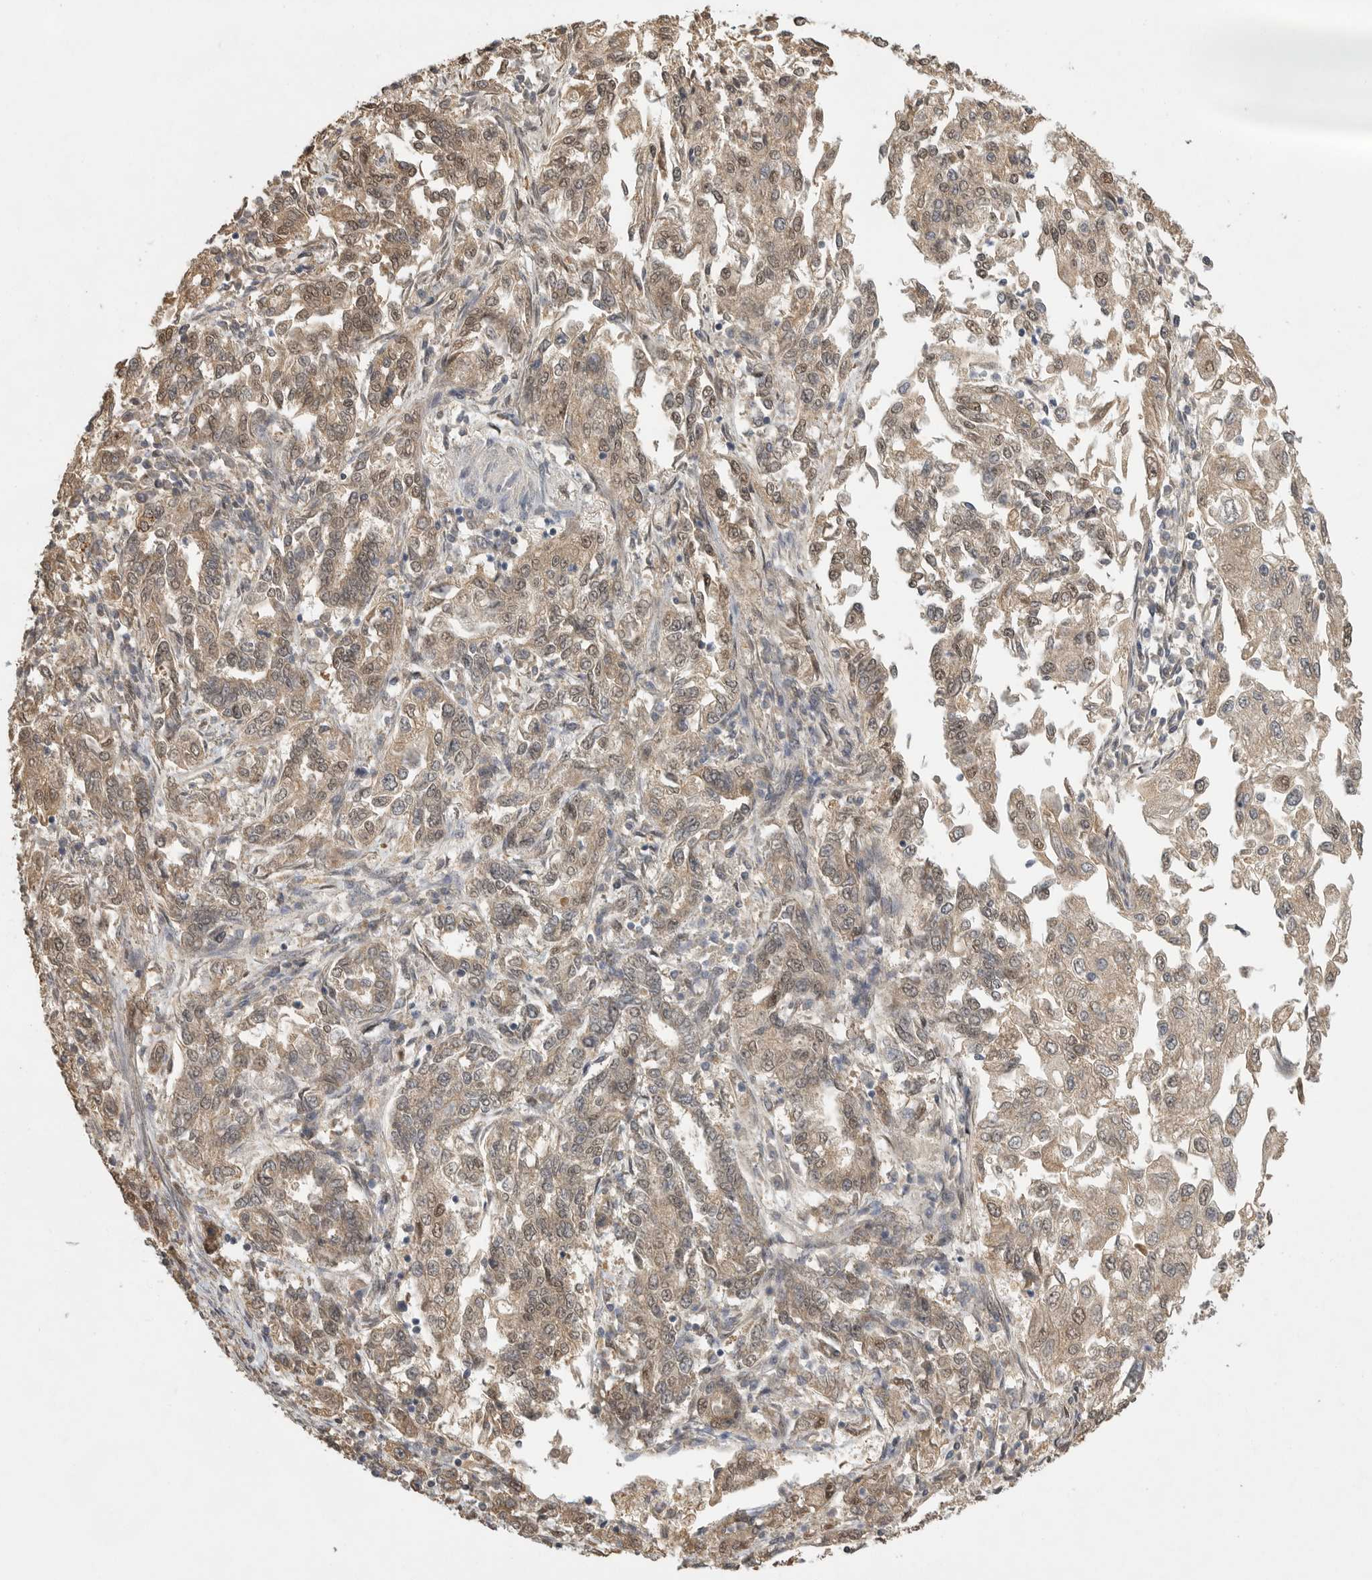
{"staining": {"intensity": "moderate", "quantity": ">75%", "location": "cytoplasmic/membranous,nuclear"}, "tissue": "endometrial cancer", "cell_type": "Tumor cells", "image_type": "cancer", "snomed": [{"axis": "morphology", "description": "Adenocarcinoma, NOS"}, {"axis": "topography", "description": "Endometrium"}], "caption": "The photomicrograph reveals a brown stain indicating the presence of a protein in the cytoplasmic/membranous and nuclear of tumor cells in adenocarcinoma (endometrial).", "gene": "DFFA", "patient": {"sex": "female", "age": 49}}